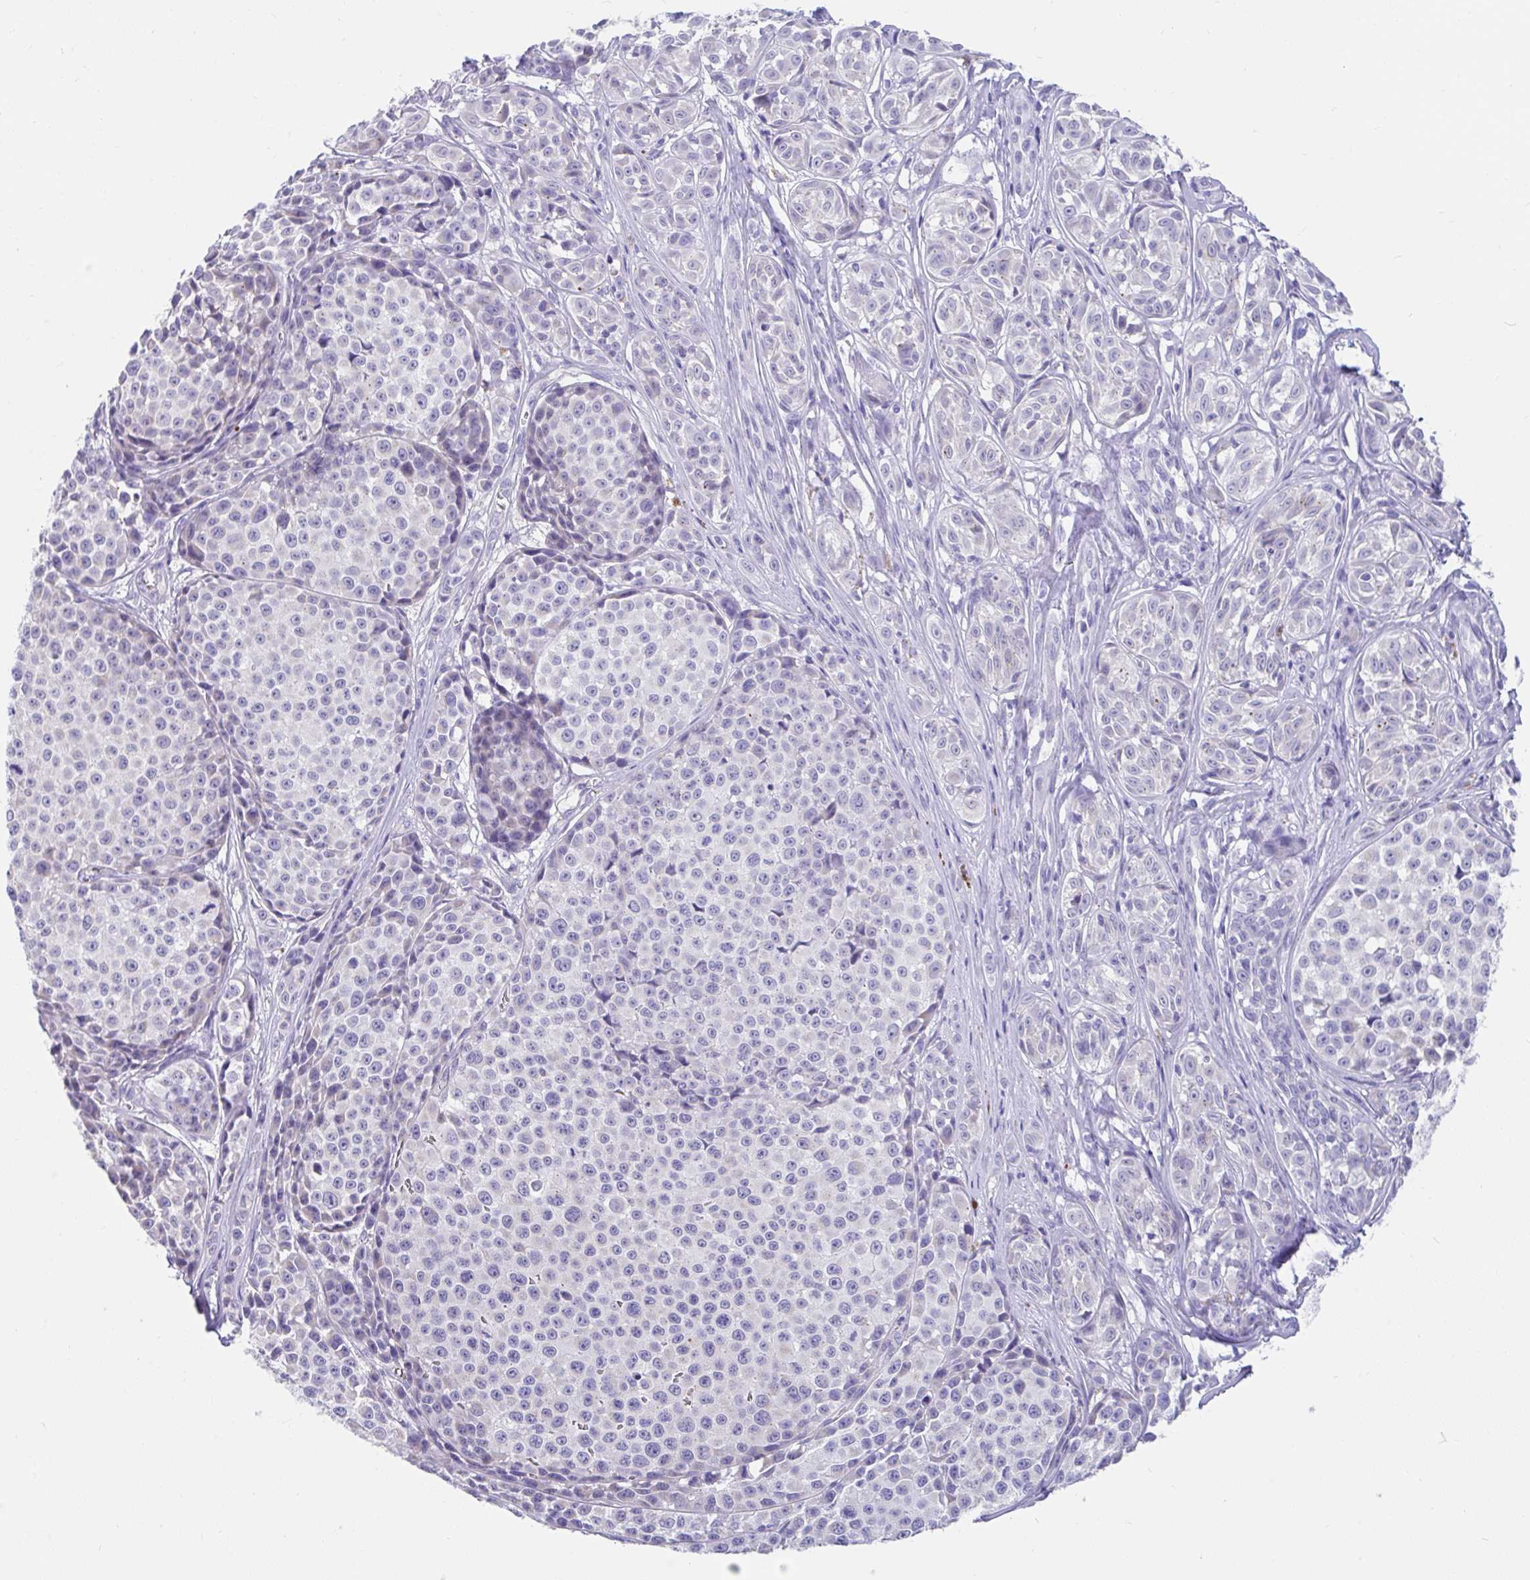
{"staining": {"intensity": "negative", "quantity": "none", "location": "none"}, "tissue": "melanoma", "cell_type": "Tumor cells", "image_type": "cancer", "snomed": [{"axis": "morphology", "description": "Malignant melanoma, NOS"}, {"axis": "topography", "description": "Skin"}], "caption": "Tumor cells show no significant protein expression in melanoma.", "gene": "CCSAP", "patient": {"sex": "female", "age": 35}}